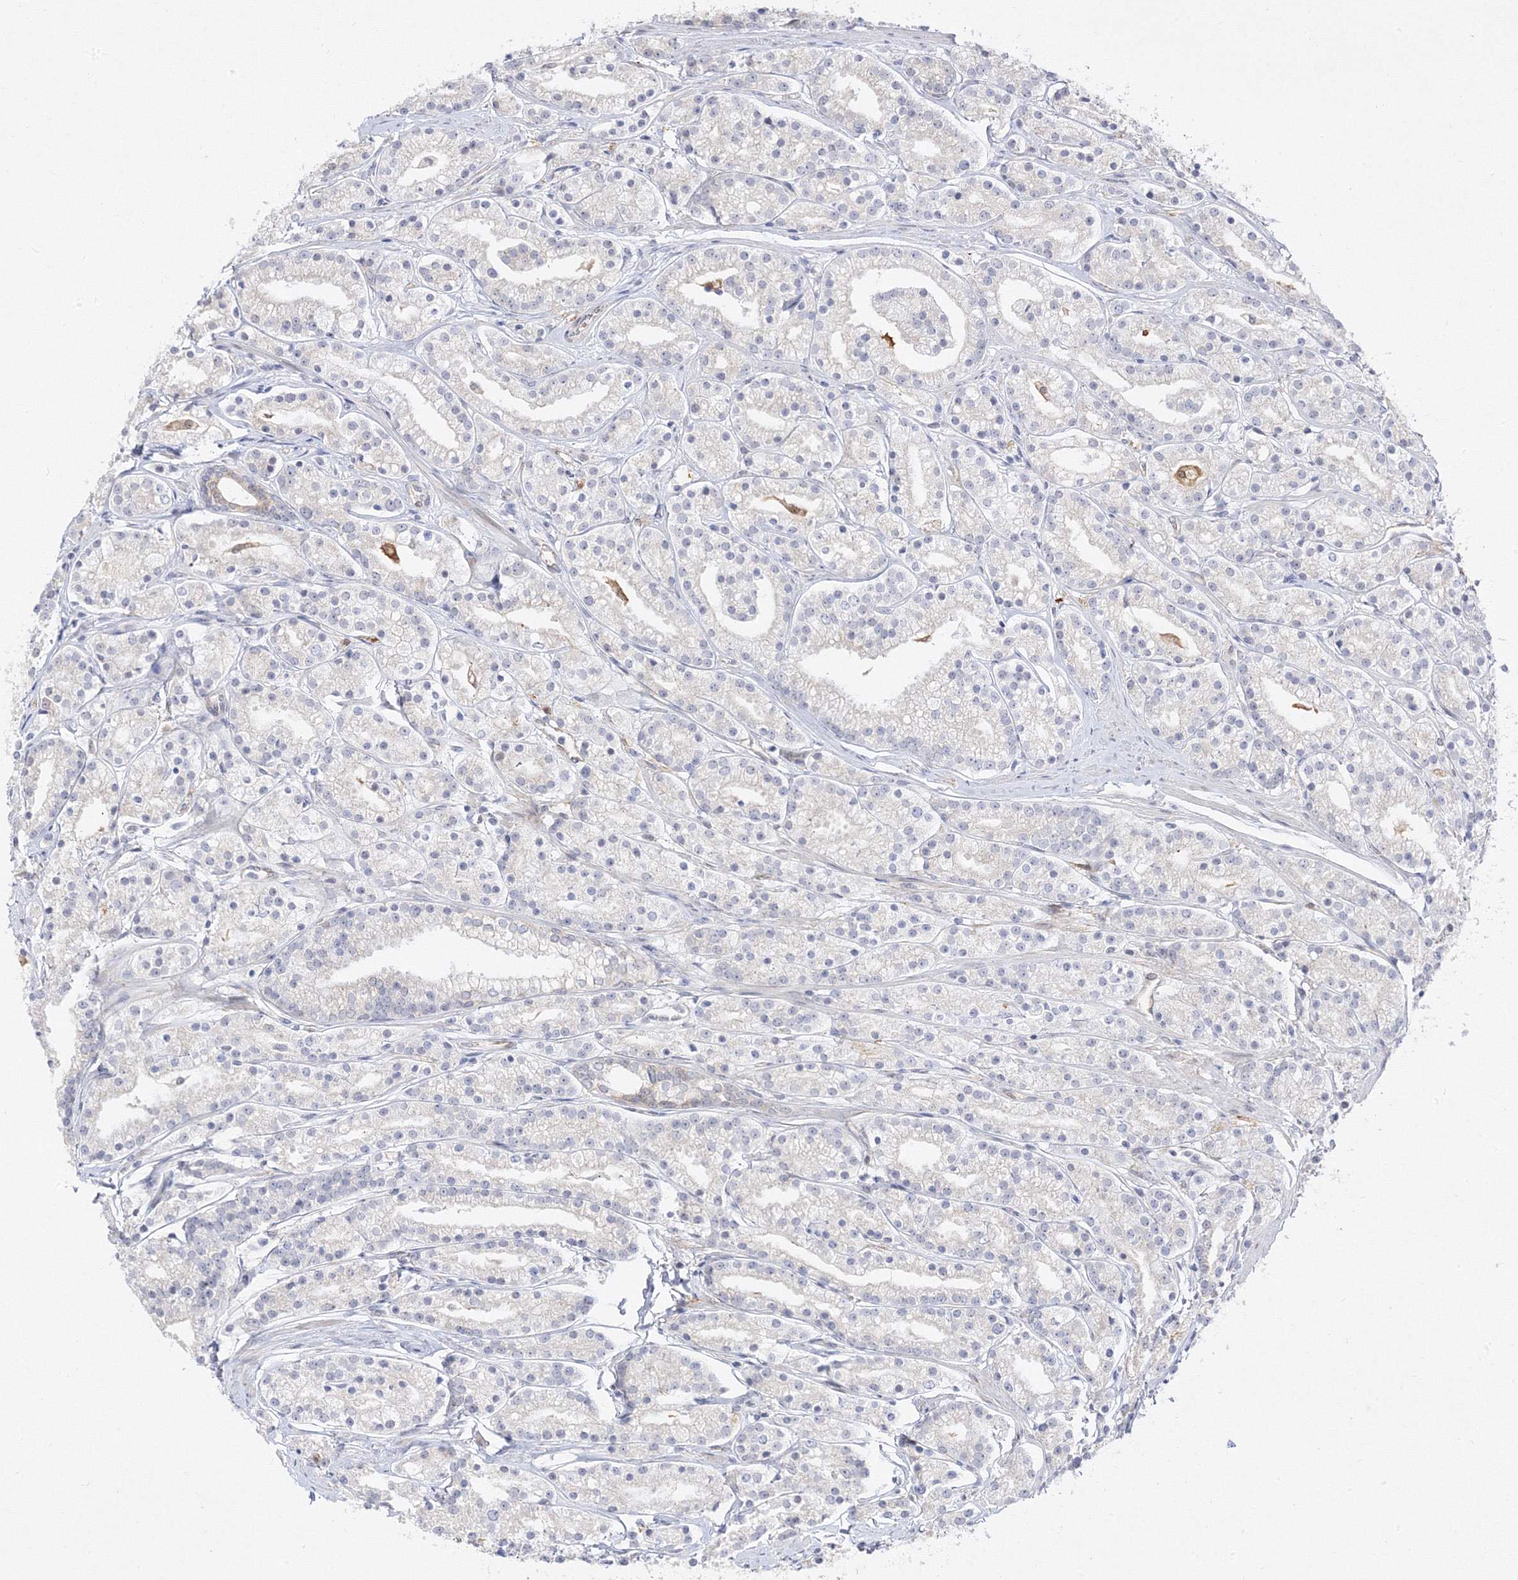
{"staining": {"intensity": "negative", "quantity": "none", "location": "none"}, "tissue": "prostate cancer", "cell_type": "Tumor cells", "image_type": "cancer", "snomed": [{"axis": "morphology", "description": "Adenocarcinoma, High grade"}, {"axis": "topography", "description": "Prostate"}], "caption": "DAB immunohistochemical staining of human prostate adenocarcinoma (high-grade) demonstrates no significant staining in tumor cells.", "gene": "C2CD2", "patient": {"sex": "male", "age": 69}}